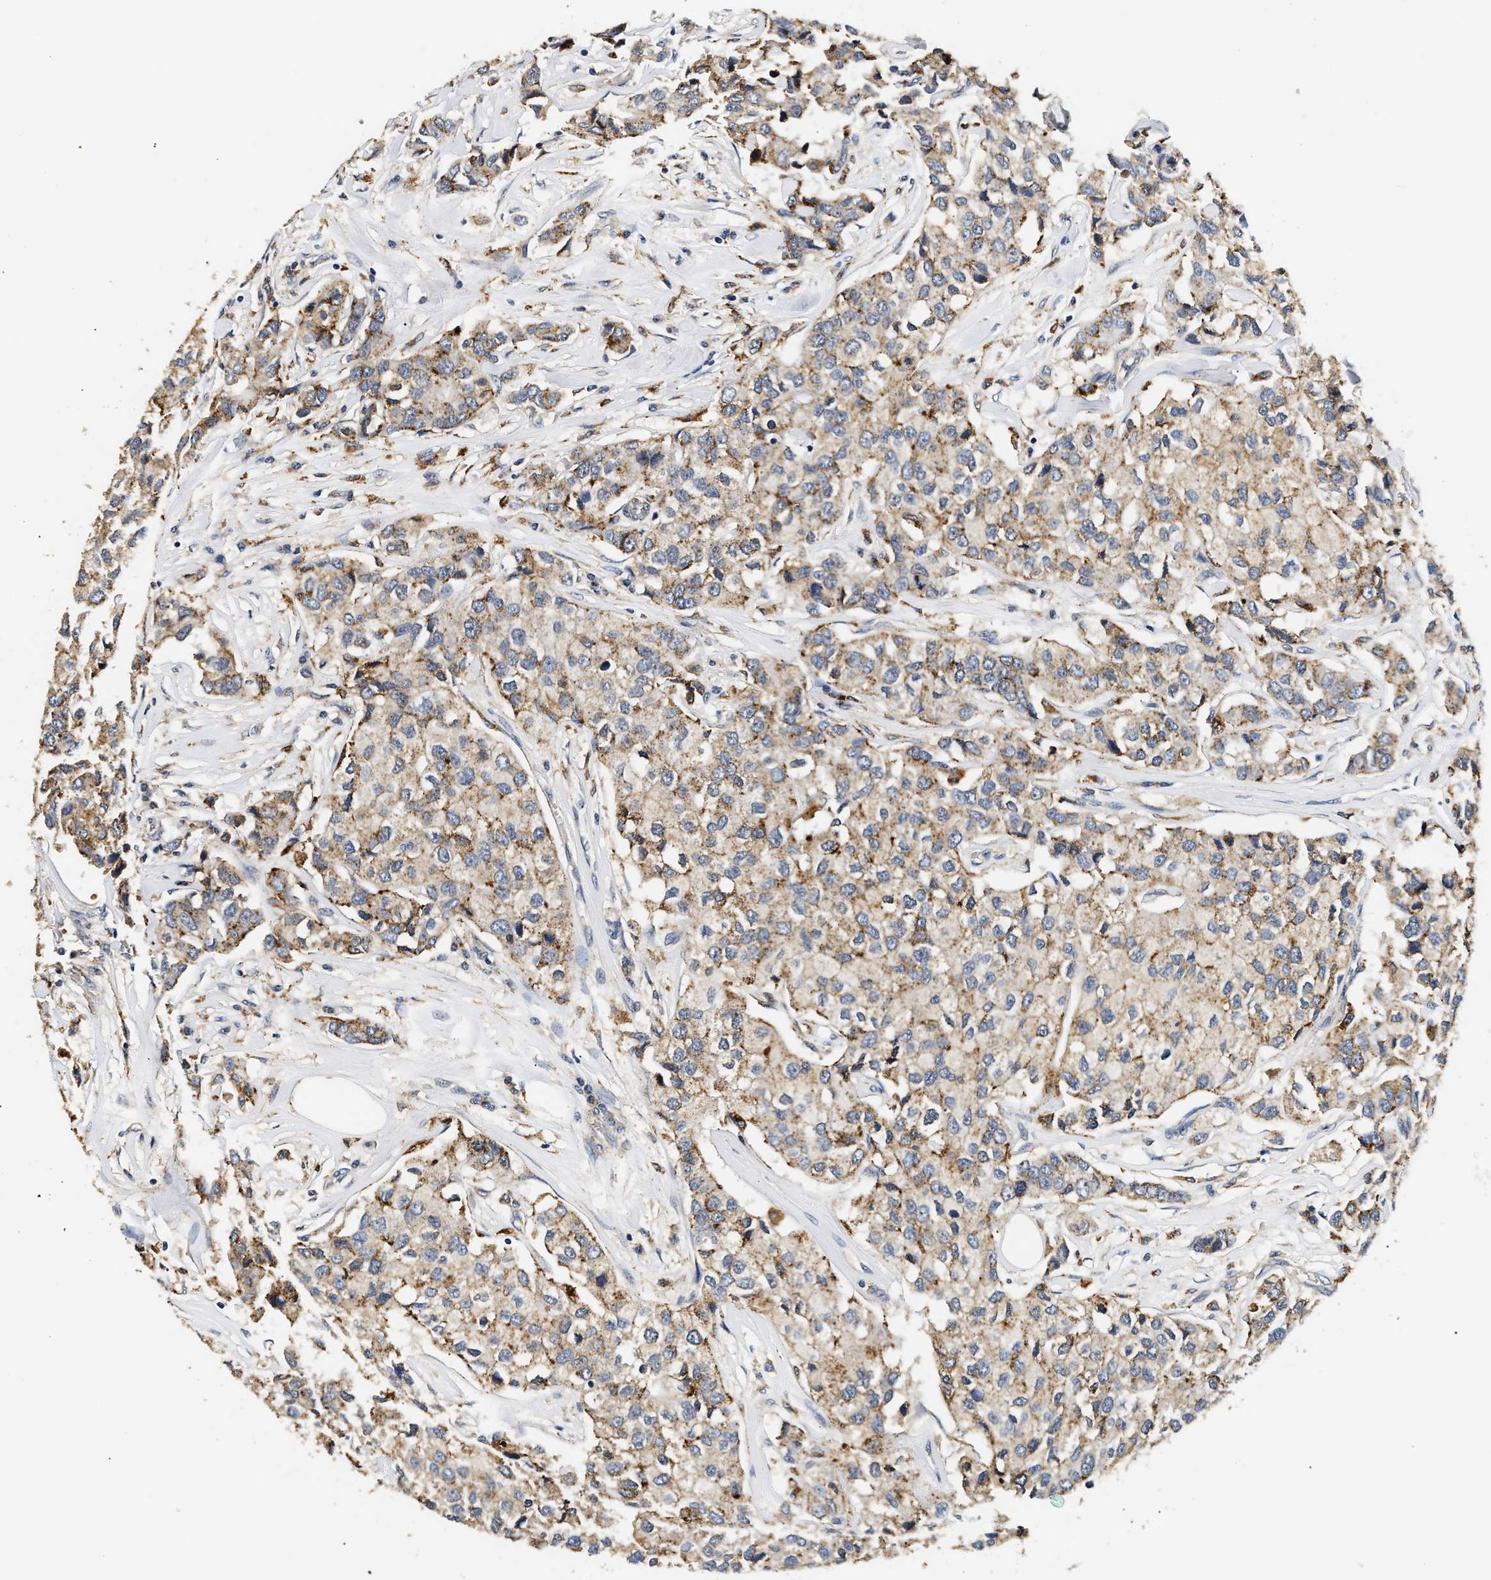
{"staining": {"intensity": "moderate", "quantity": "25%-75%", "location": "cytoplasmic/membranous"}, "tissue": "breast cancer", "cell_type": "Tumor cells", "image_type": "cancer", "snomed": [{"axis": "morphology", "description": "Duct carcinoma"}, {"axis": "topography", "description": "Breast"}], "caption": "High-power microscopy captured an immunohistochemistry photomicrograph of breast cancer, revealing moderate cytoplasmic/membranous positivity in approximately 25%-75% of tumor cells.", "gene": "SMU1", "patient": {"sex": "female", "age": 80}}